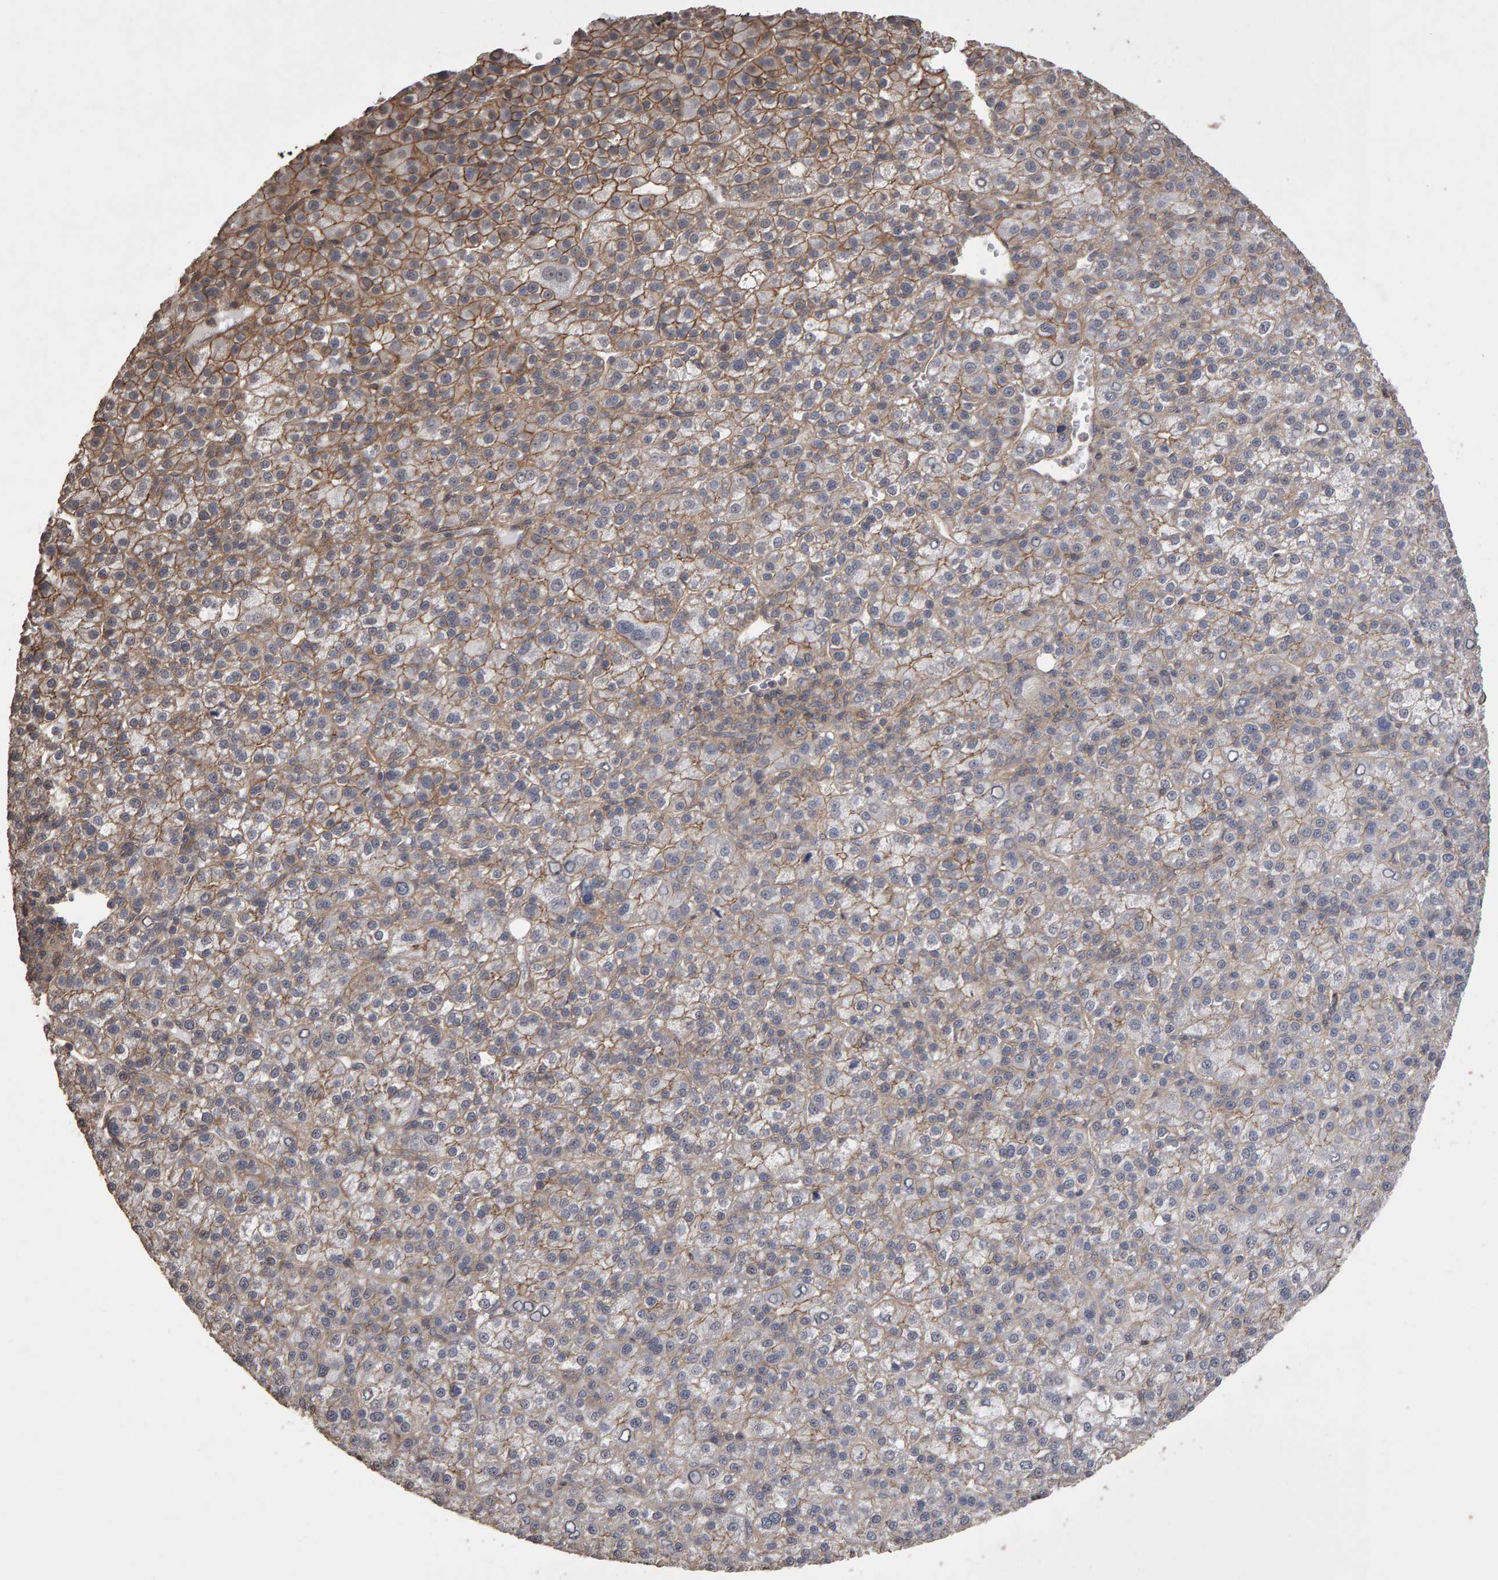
{"staining": {"intensity": "moderate", "quantity": ">75%", "location": "cytoplasmic/membranous"}, "tissue": "liver cancer", "cell_type": "Tumor cells", "image_type": "cancer", "snomed": [{"axis": "morphology", "description": "Carcinoma, Hepatocellular, NOS"}, {"axis": "topography", "description": "Liver"}], "caption": "A brown stain shows moderate cytoplasmic/membranous expression of a protein in hepatocellular carcinoma (liver) tumor cells. The protein is shown in brown color, while the nuclei are stained blue.", "gene": "SCRIB", "patient": {"sex": "female", "age": 58}}